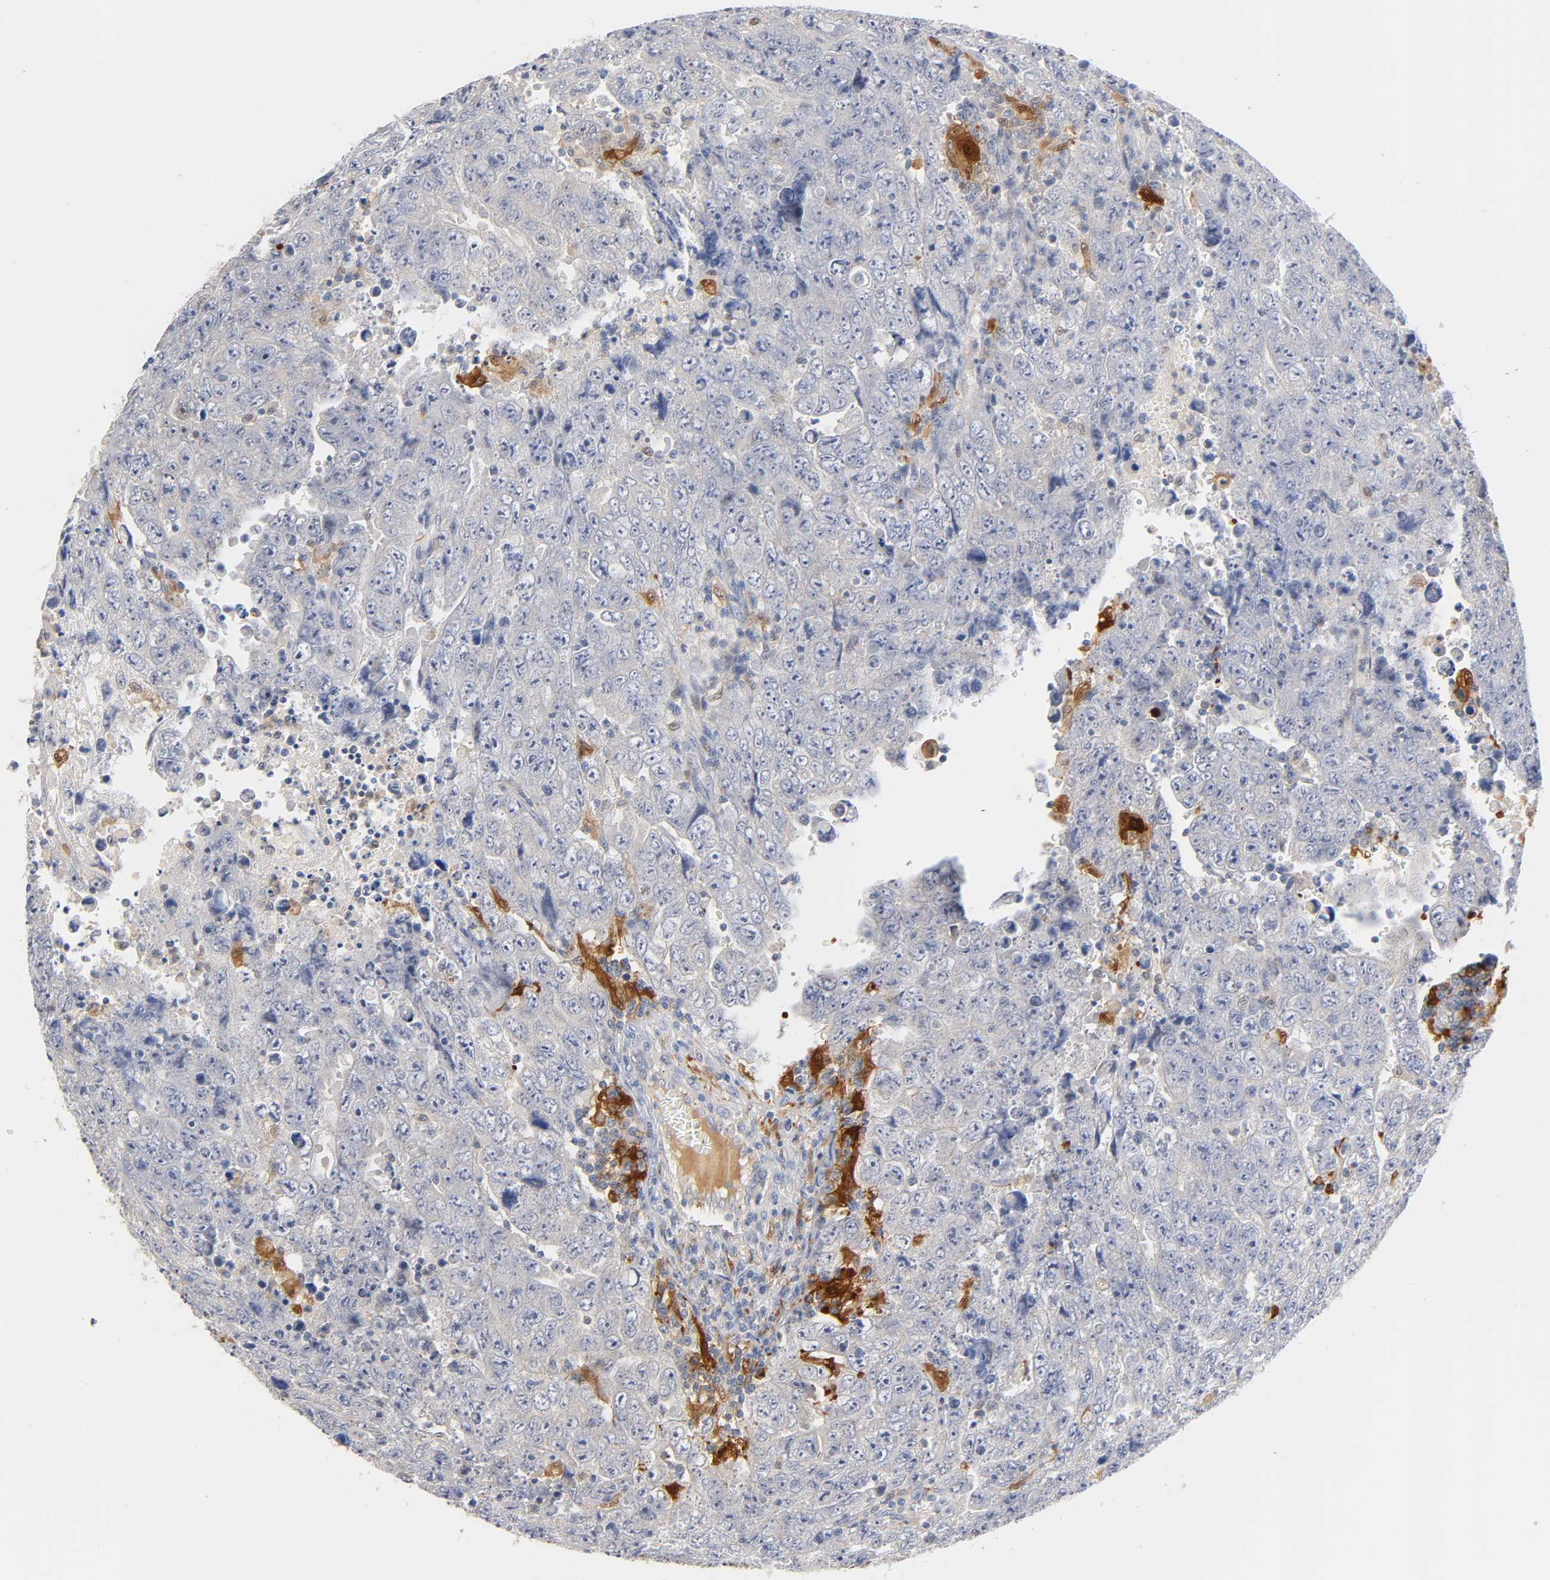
{"staining": {"intensity": "negative", "quantity": "none", "location": "none"}, "tissue": "testis cancer", "cell_type": "Tumor cells", "image_type": "cancer", "snomed": [{"axis": "morphology", "description": "Carcinoma, Embryonal, NOS"}, {"axis": "topography", "description": "Testis"}], "caption": "This micrograph is of testis cancer (embryonal carcinoma) stained with IHC to label a protein in brown with the nuclei are counter-stained blue. There is no expression in tumor cells.", "gene": "IL18", "patient": {"sex": "male", "age": 28}}